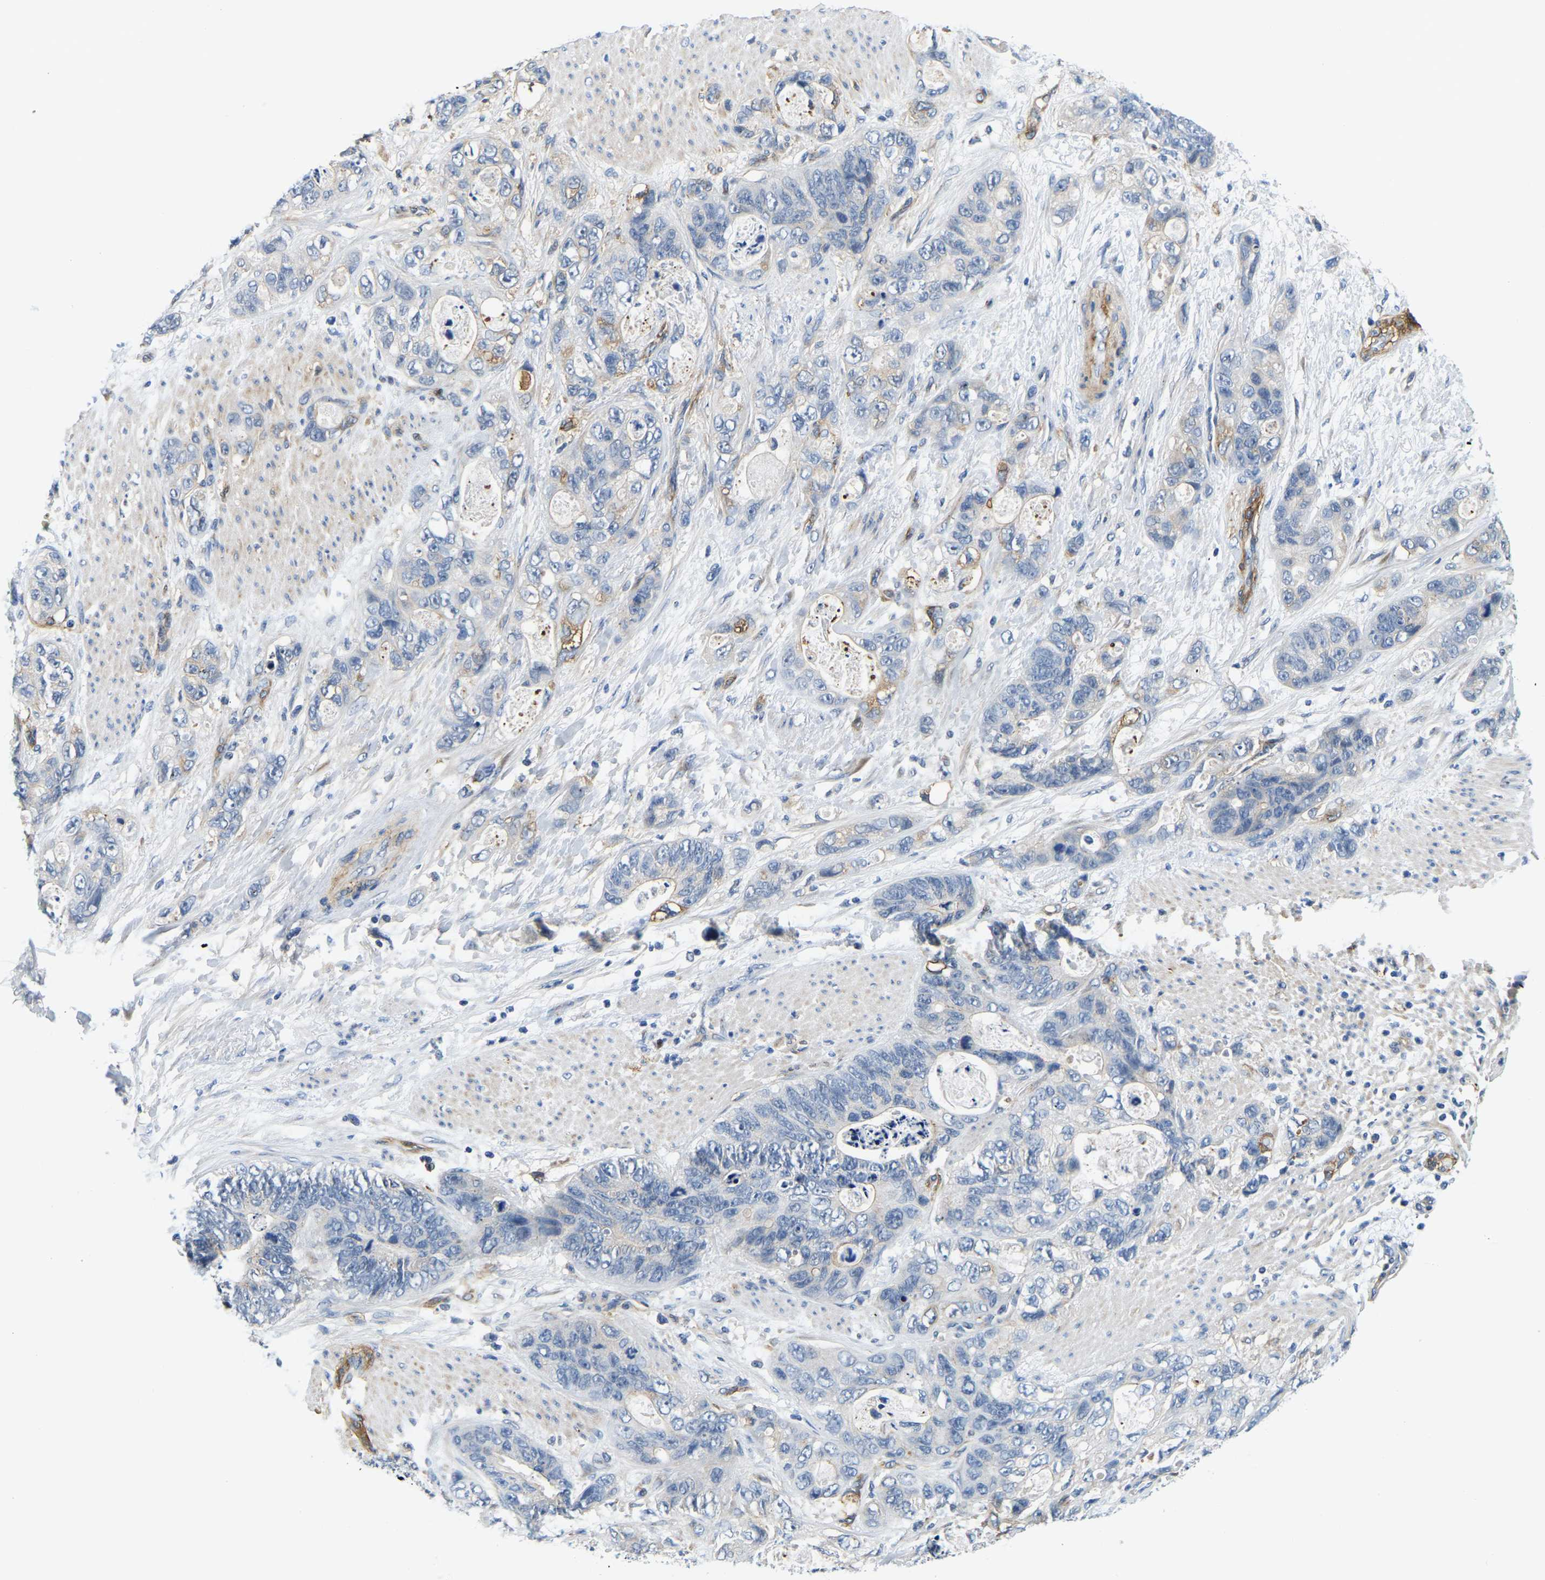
{"staining": {"intensity": "negative", "quantity": "none", "location": "none"}, "tissue": "stomach cancer", "cell_type": "Tumor cells", "image_type": "cancer", "snomed": [{"axis": "morphology", "description": "Normal tissue, NOS"}, {"axis": "morphology", "description": "Adenocarcinoma, NOS"}, {"axis": "topography", "description": "Stomach"}], "caption": "Immunohistochemistry (IHC) photomicrograph of neoplastic tissue: stomach cancer stained with DAB displays no significant protein positivity in tumor cells.", "gene": "LIAS", "patient": {"sex": "female", "age": 89}}